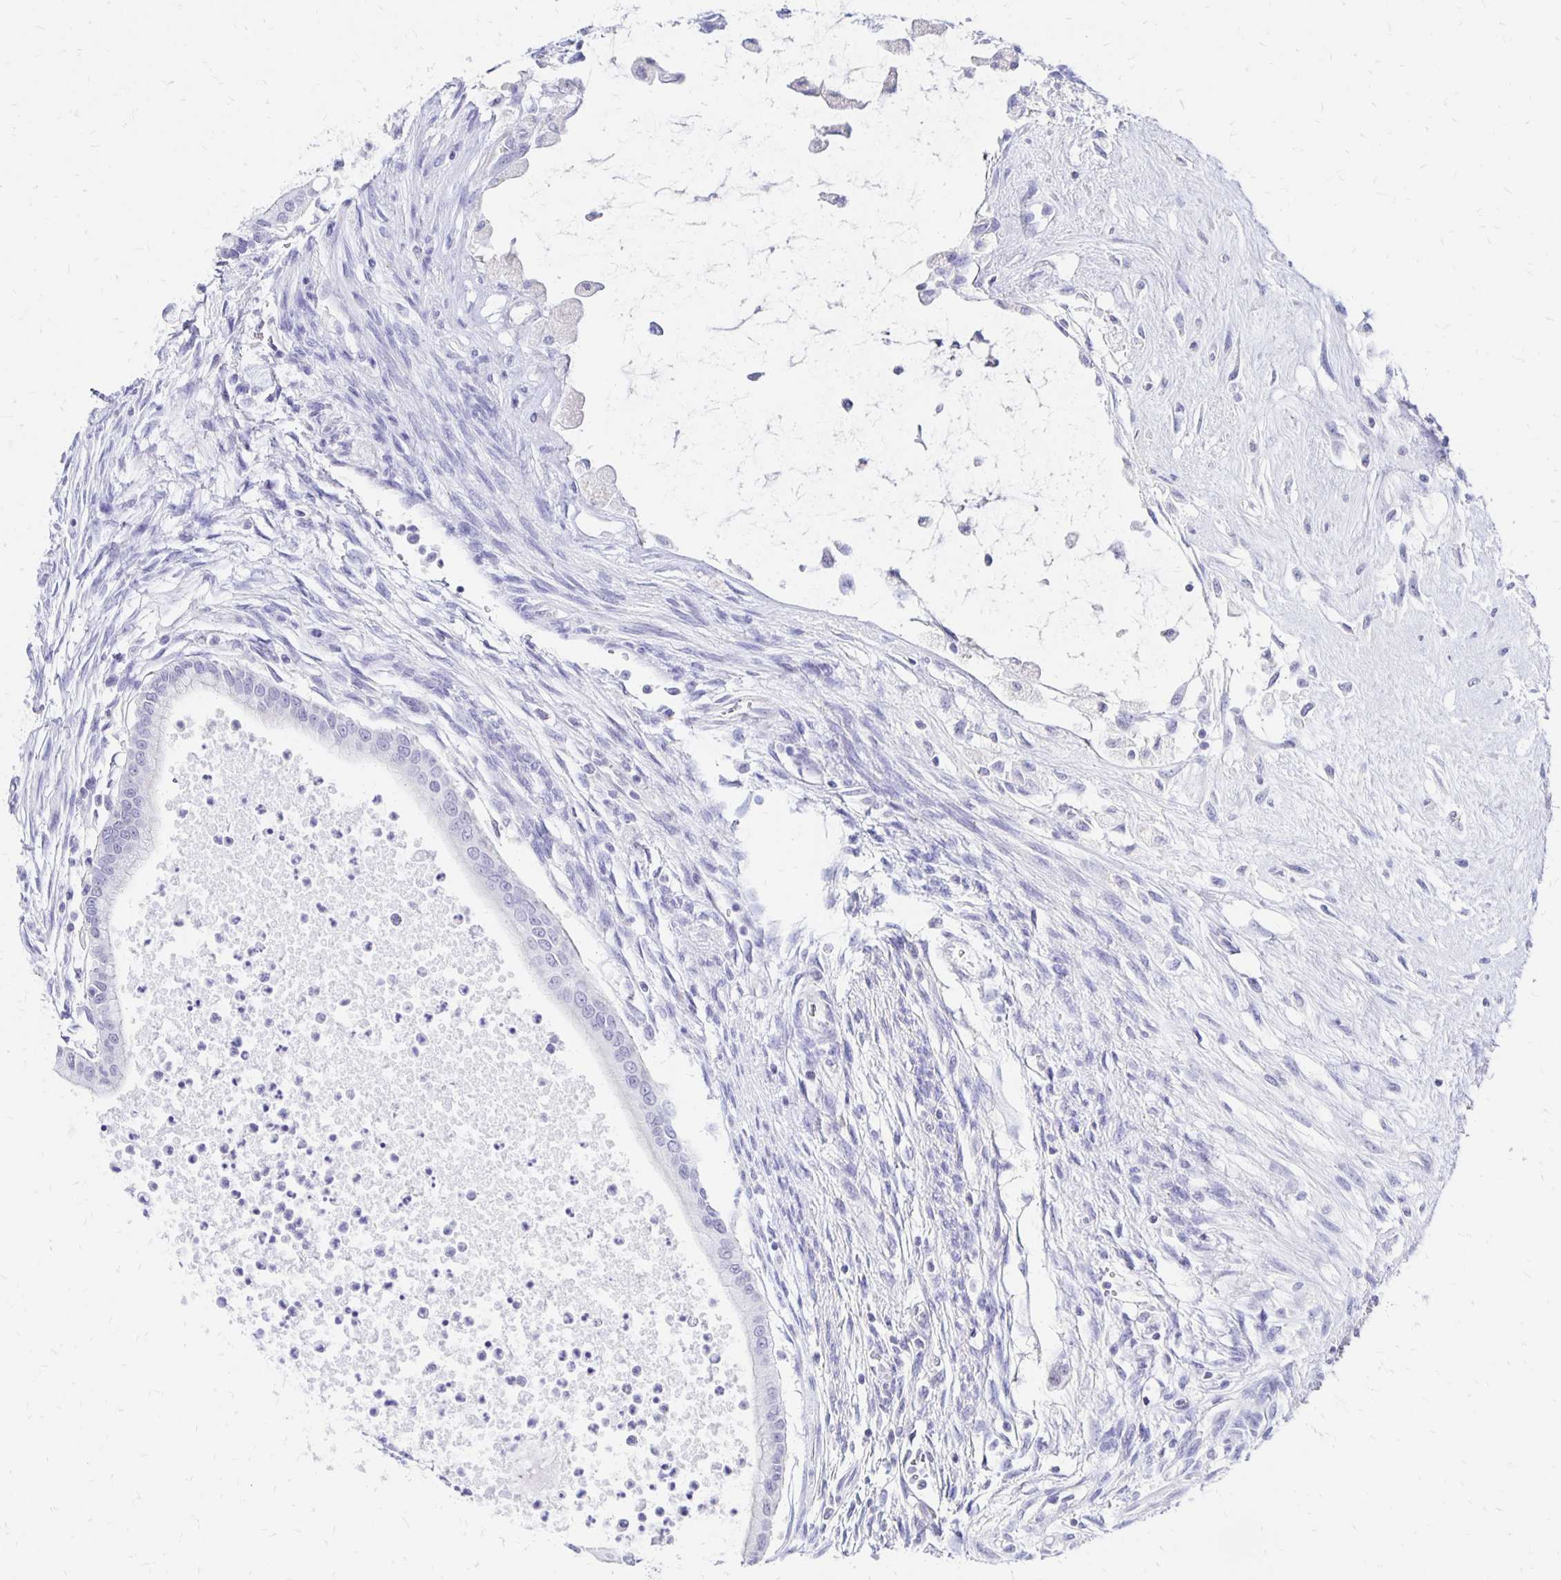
{"staining": {"intensity": "negative", "quantity": "none", "location": "none"}, "tissue": "testis cancer", "cell_type": "Tumor cells", "image_type": "cancer", "snomed": [{"axis": "morphology", "description": "Carcinoma, Embryonal, NOS"}, {"axis": "topography", "description": "Testis"}], "caption": "This is a micrograph of immunohistochemistry (IHC) staining of testis cancer, which shows no staining in tumor cells. The staining is performed using DAB brown chromogen with nuclei counter-stained in using hematoxylin.", "gene": "SYT2", "patient": {"sex": "male", "age": 37}}